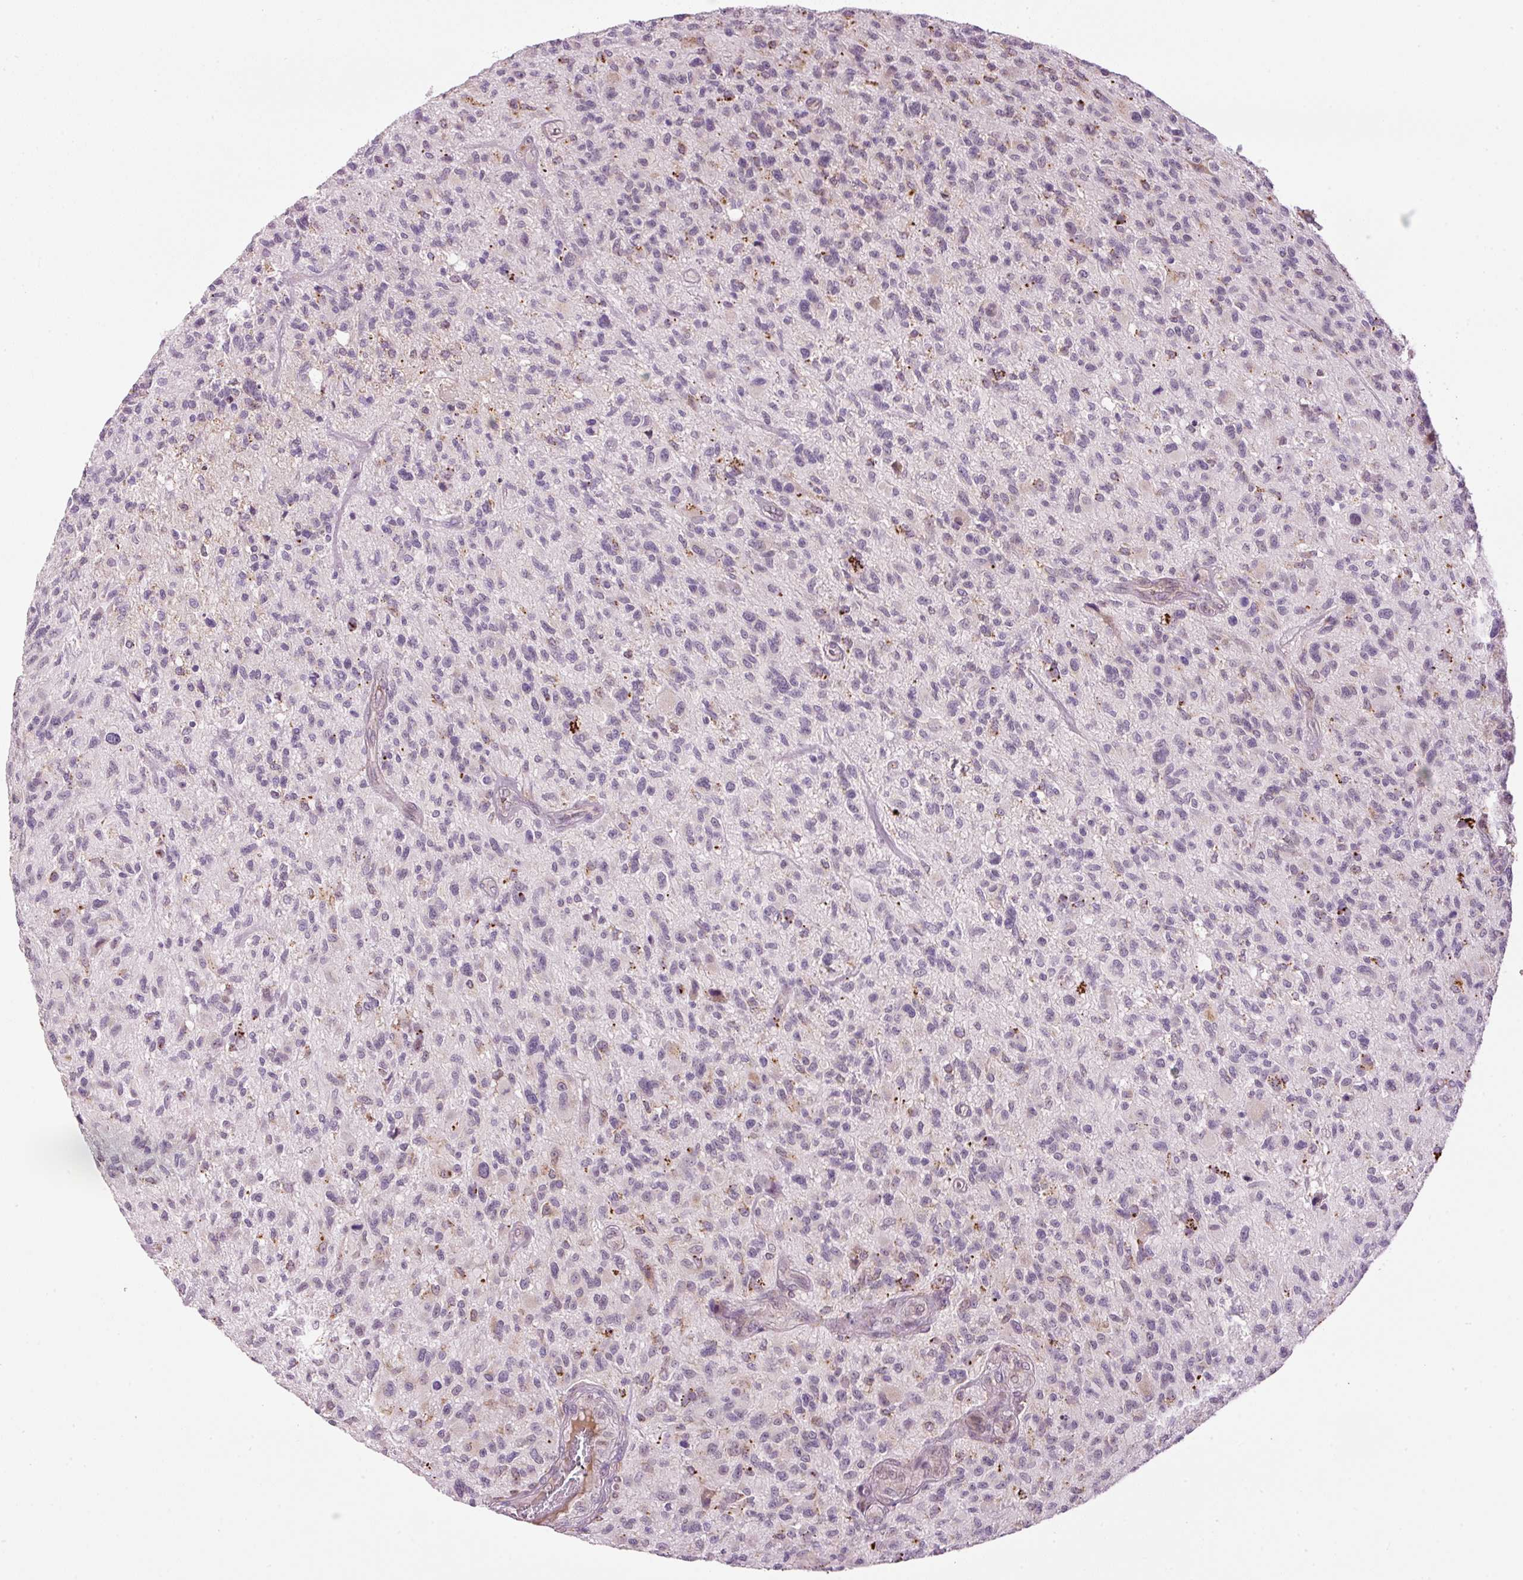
{"staining": {"intensity": "negative", "quantity": "none", "location": "none"}, "tissue": "glioma", "cell_type": "Tumor cells", "image_type": "cancer", "snomed": [{"axis": "morphology", "description": "Glioma, malignant, High grade"}, {"axis": "topography", "description": "Brain"}], "caption": "IHC of human glioma demonstrates no expression in tumor cells.", "gene": "ZNF639", "patient": {"sex": "male", "age": 47}}